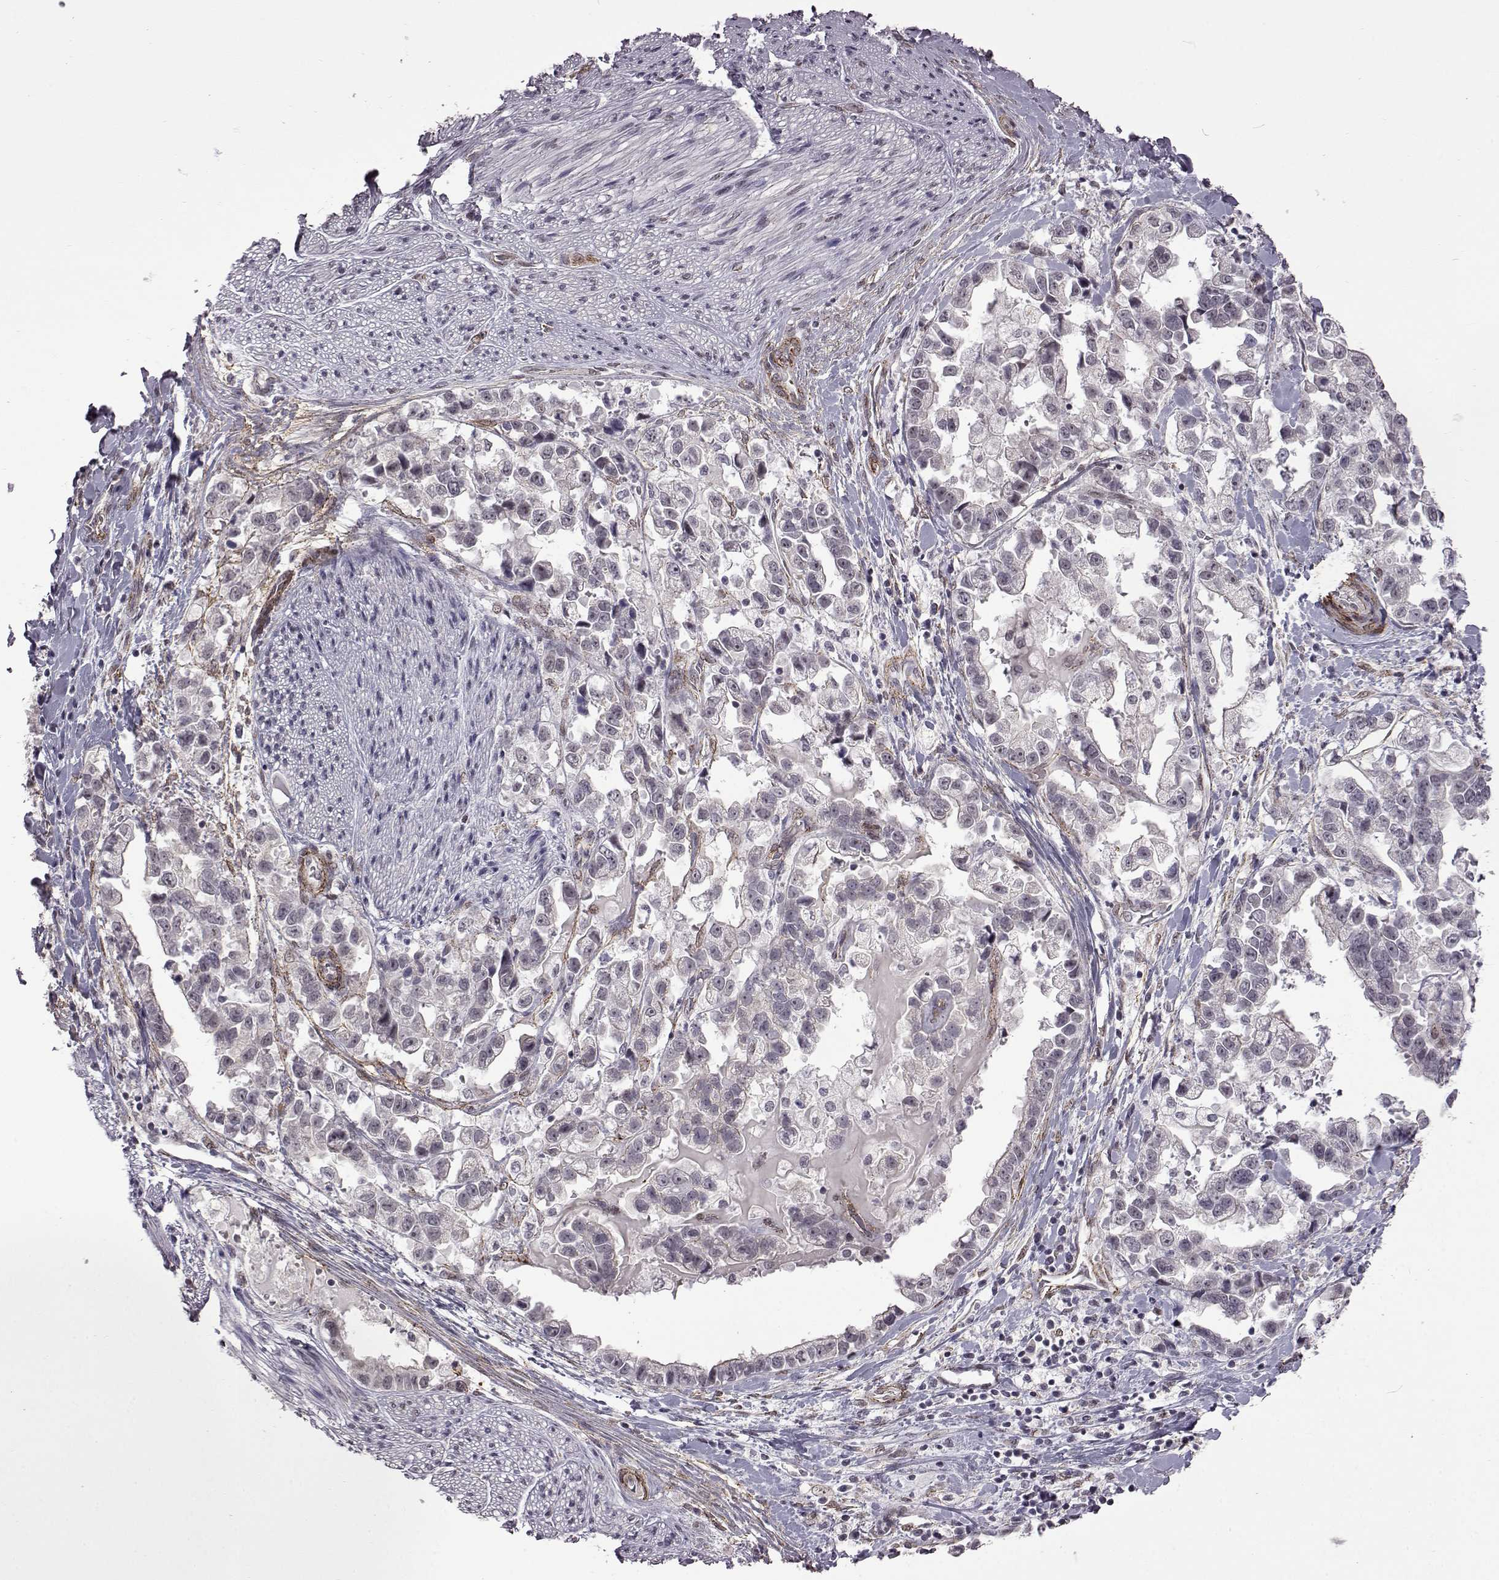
{"staining": {"intensity": "negative", "quantity": "none", "location": "none"}, "tissue": "stomach cancer", "cell_type": "Tumor cells", "image_type": "cancer", "snomed": [{"axis": "morphology", "description": "Adenocarcinoma, NOS"}, {"axis": "topography", "description": "Stomach"}], "caption": "The photomicrograph displays no significant positivity in tumor cells of stomach cancer (adenocarcinoma).", "gene": "SYNPO2", "patient": {"sex": "male", "age": 59}}